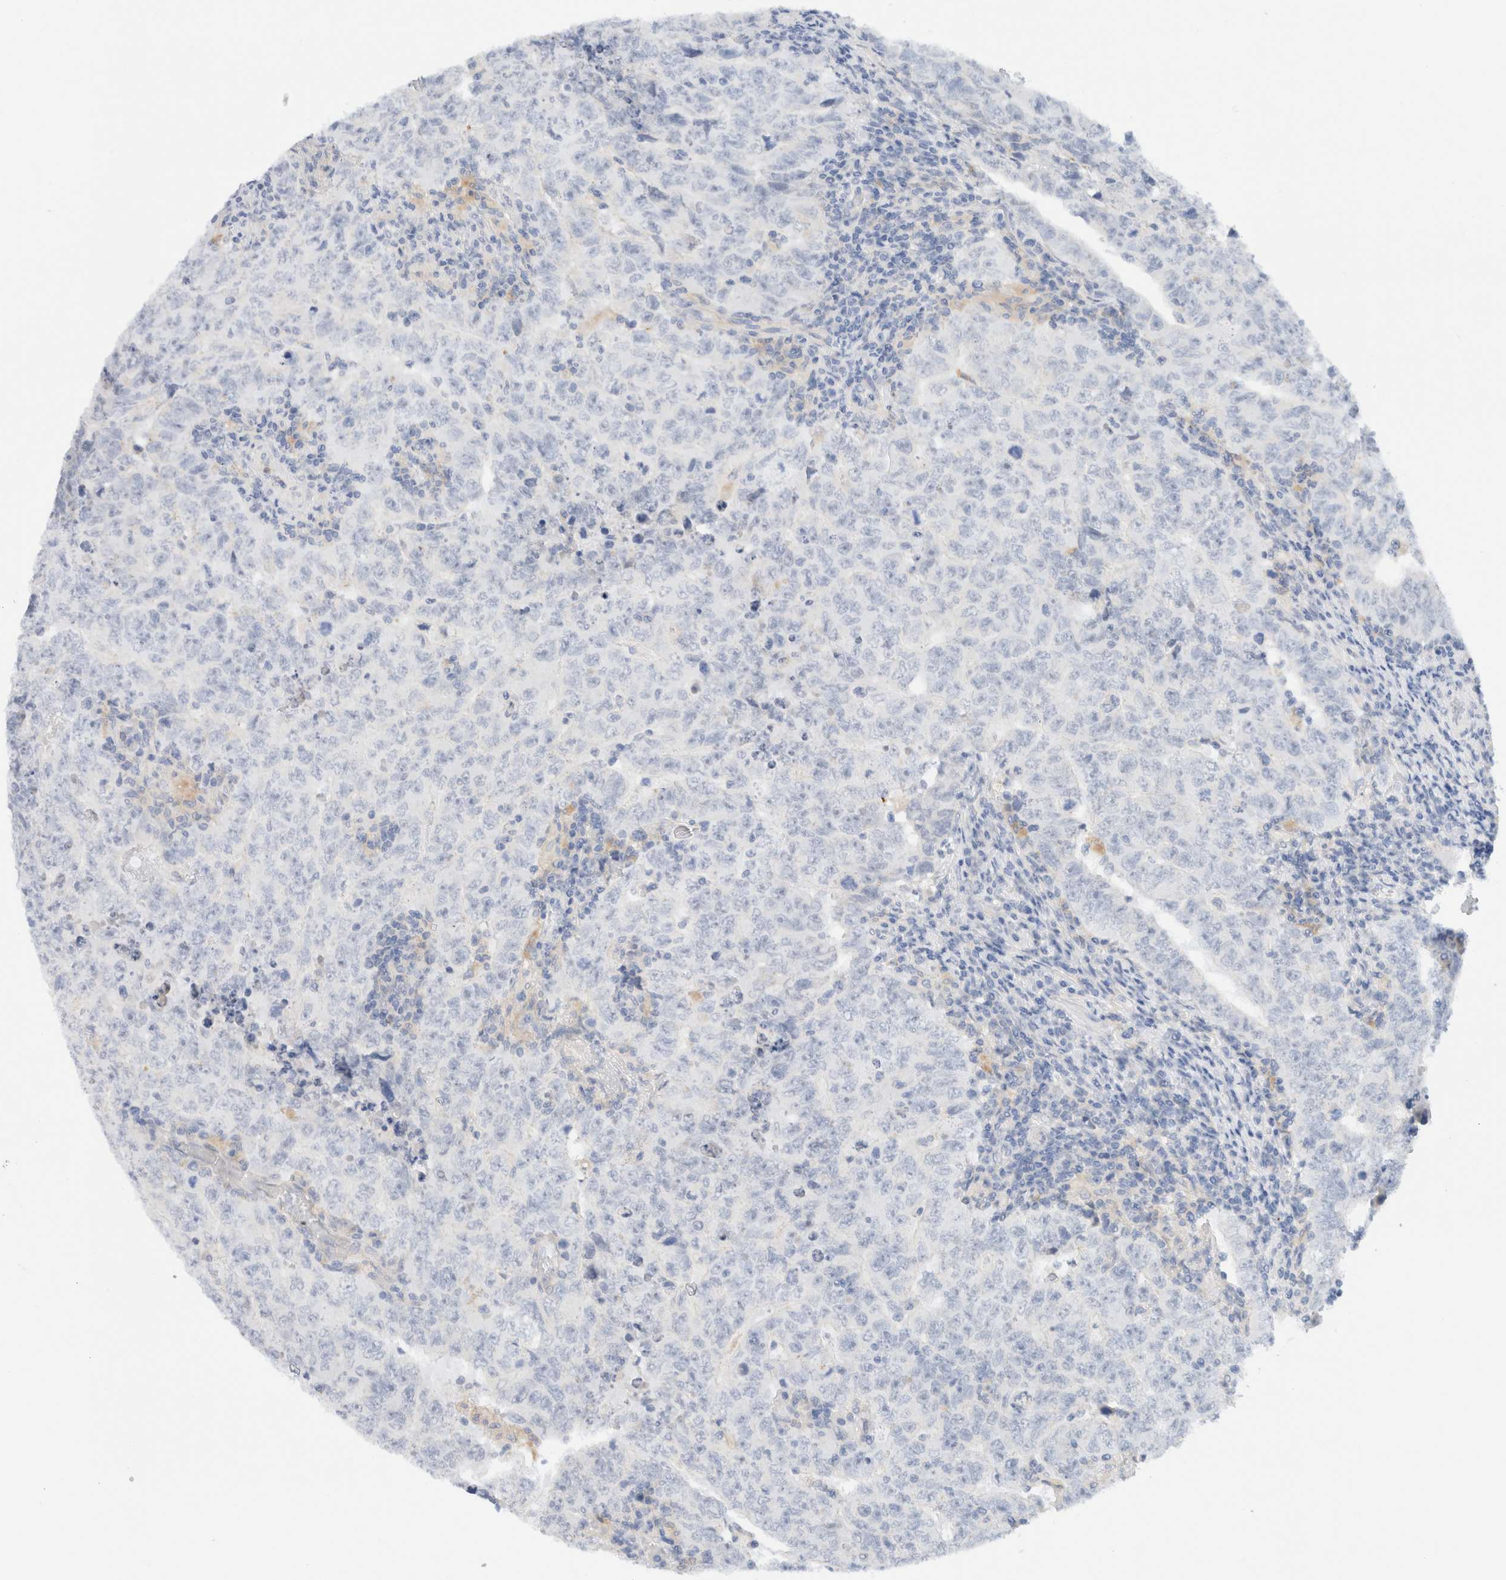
{"staining": {"intensity": "negative", "quantity": "none", "location": "none"}, "tissue": "testis cancer", "cell_type": "Tumor cells", "image_type": "cancer", "snomed": [{"axis": "morphology", "description": "Carcinoma, Embryonal, NOS"}, {"axis": "topography", "description": "Testis"}], "caption": "Testis cancer stained for a protein using immunohistochemistry demonstrates no expression tumor cells.", "gene": "SDR16C5", "patient": {"sex": "male", "age": 26}}